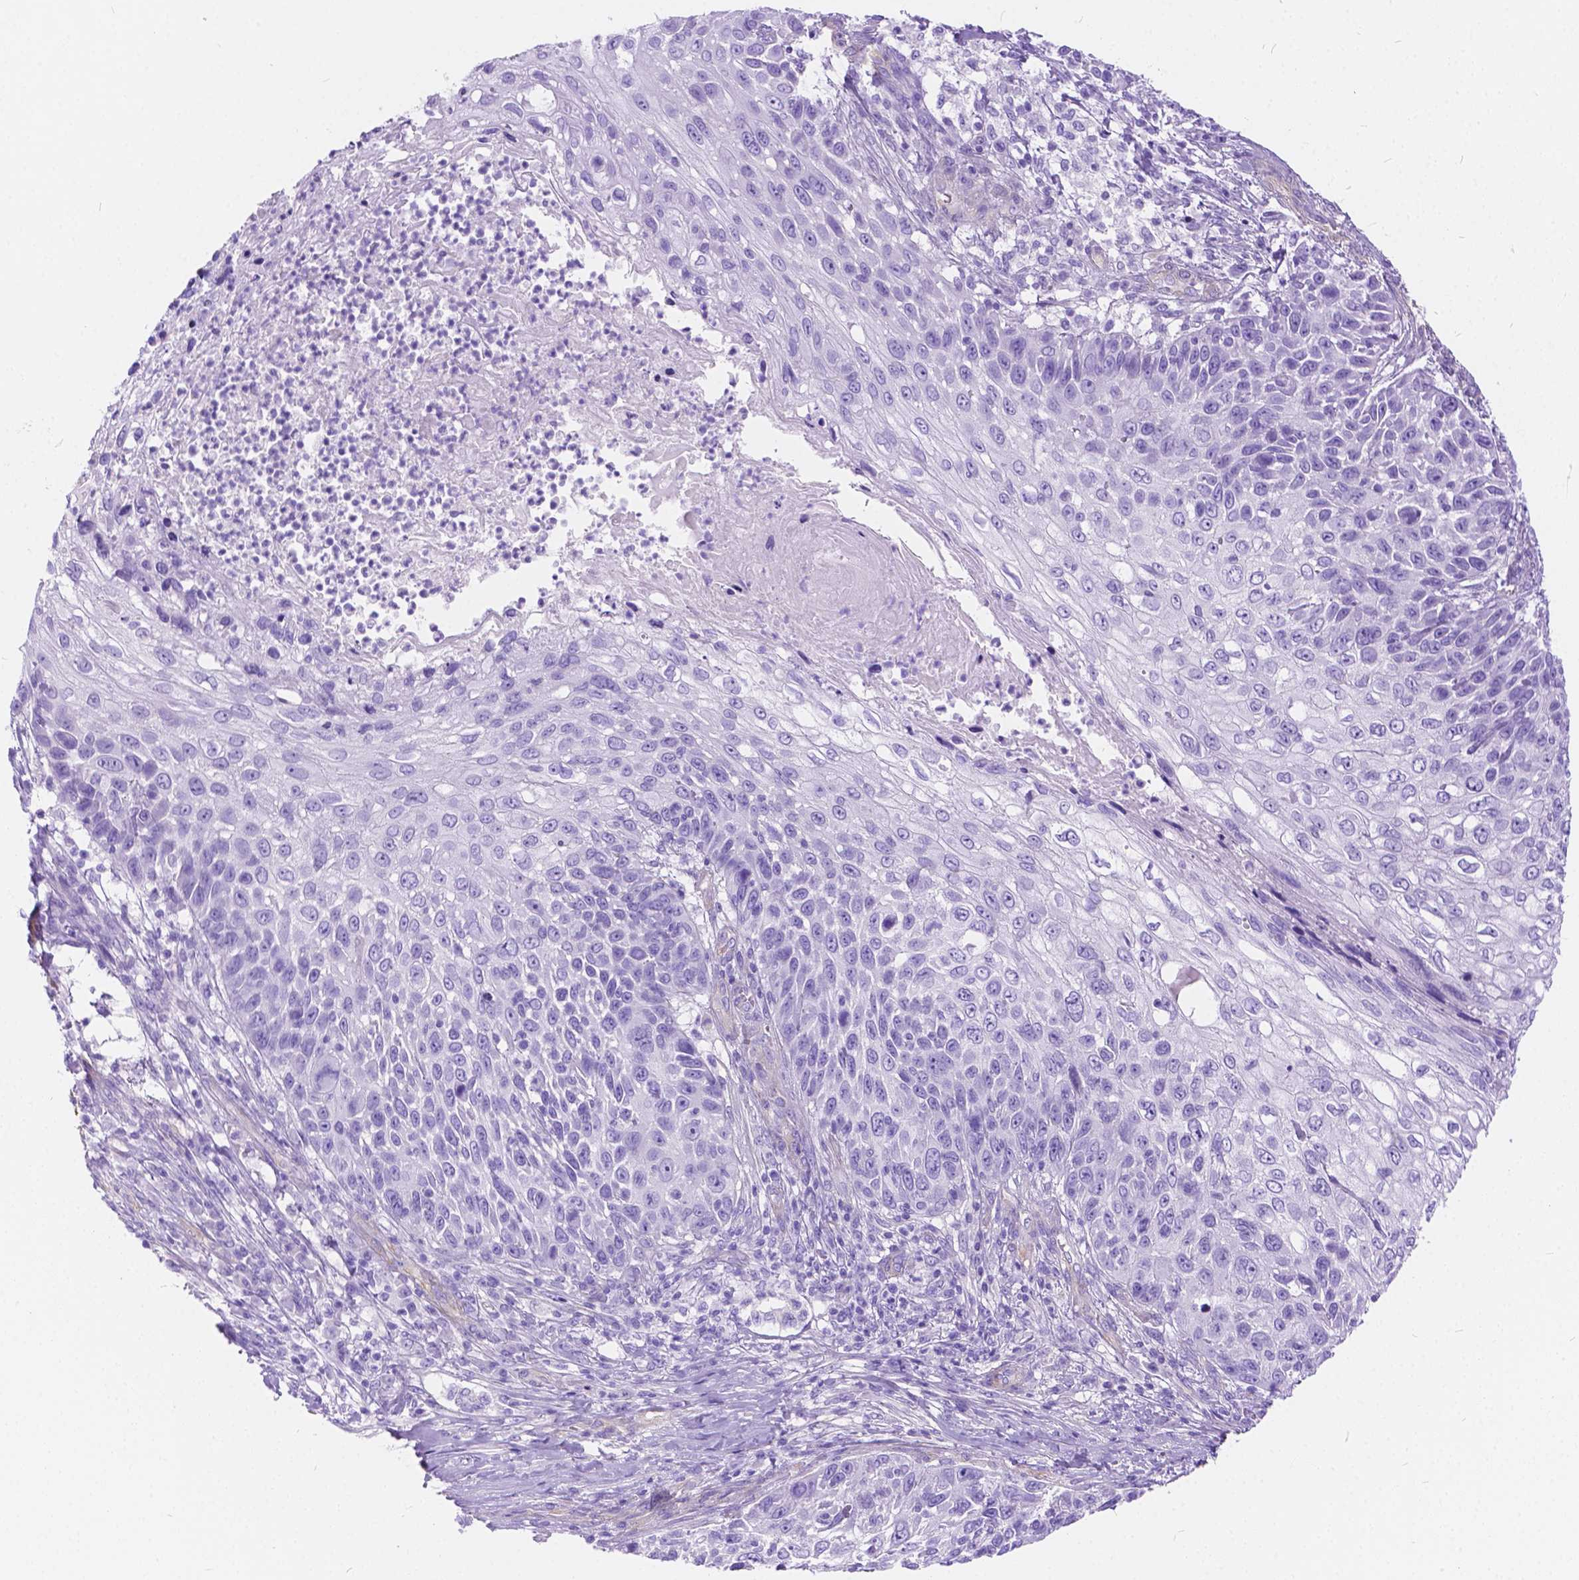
{"staining": {"intensity": "negative", "quantity": "none", "location": "none"}, "tissue": "skin cancer", "cell_type": "Tumor cells", "image_type": "cancer", "snomed": [{"axis": "morphology", "description": "Squamous cell carcinoma, NOS"}, {"axis": "topography", "description": "Skin"}], "caption": "Tumor cells are negative for protein expression in human skin cancer (squamous cell carcinoma).", "gene": "CHRM1", "patient": {"sex": "male", "age": 92}}